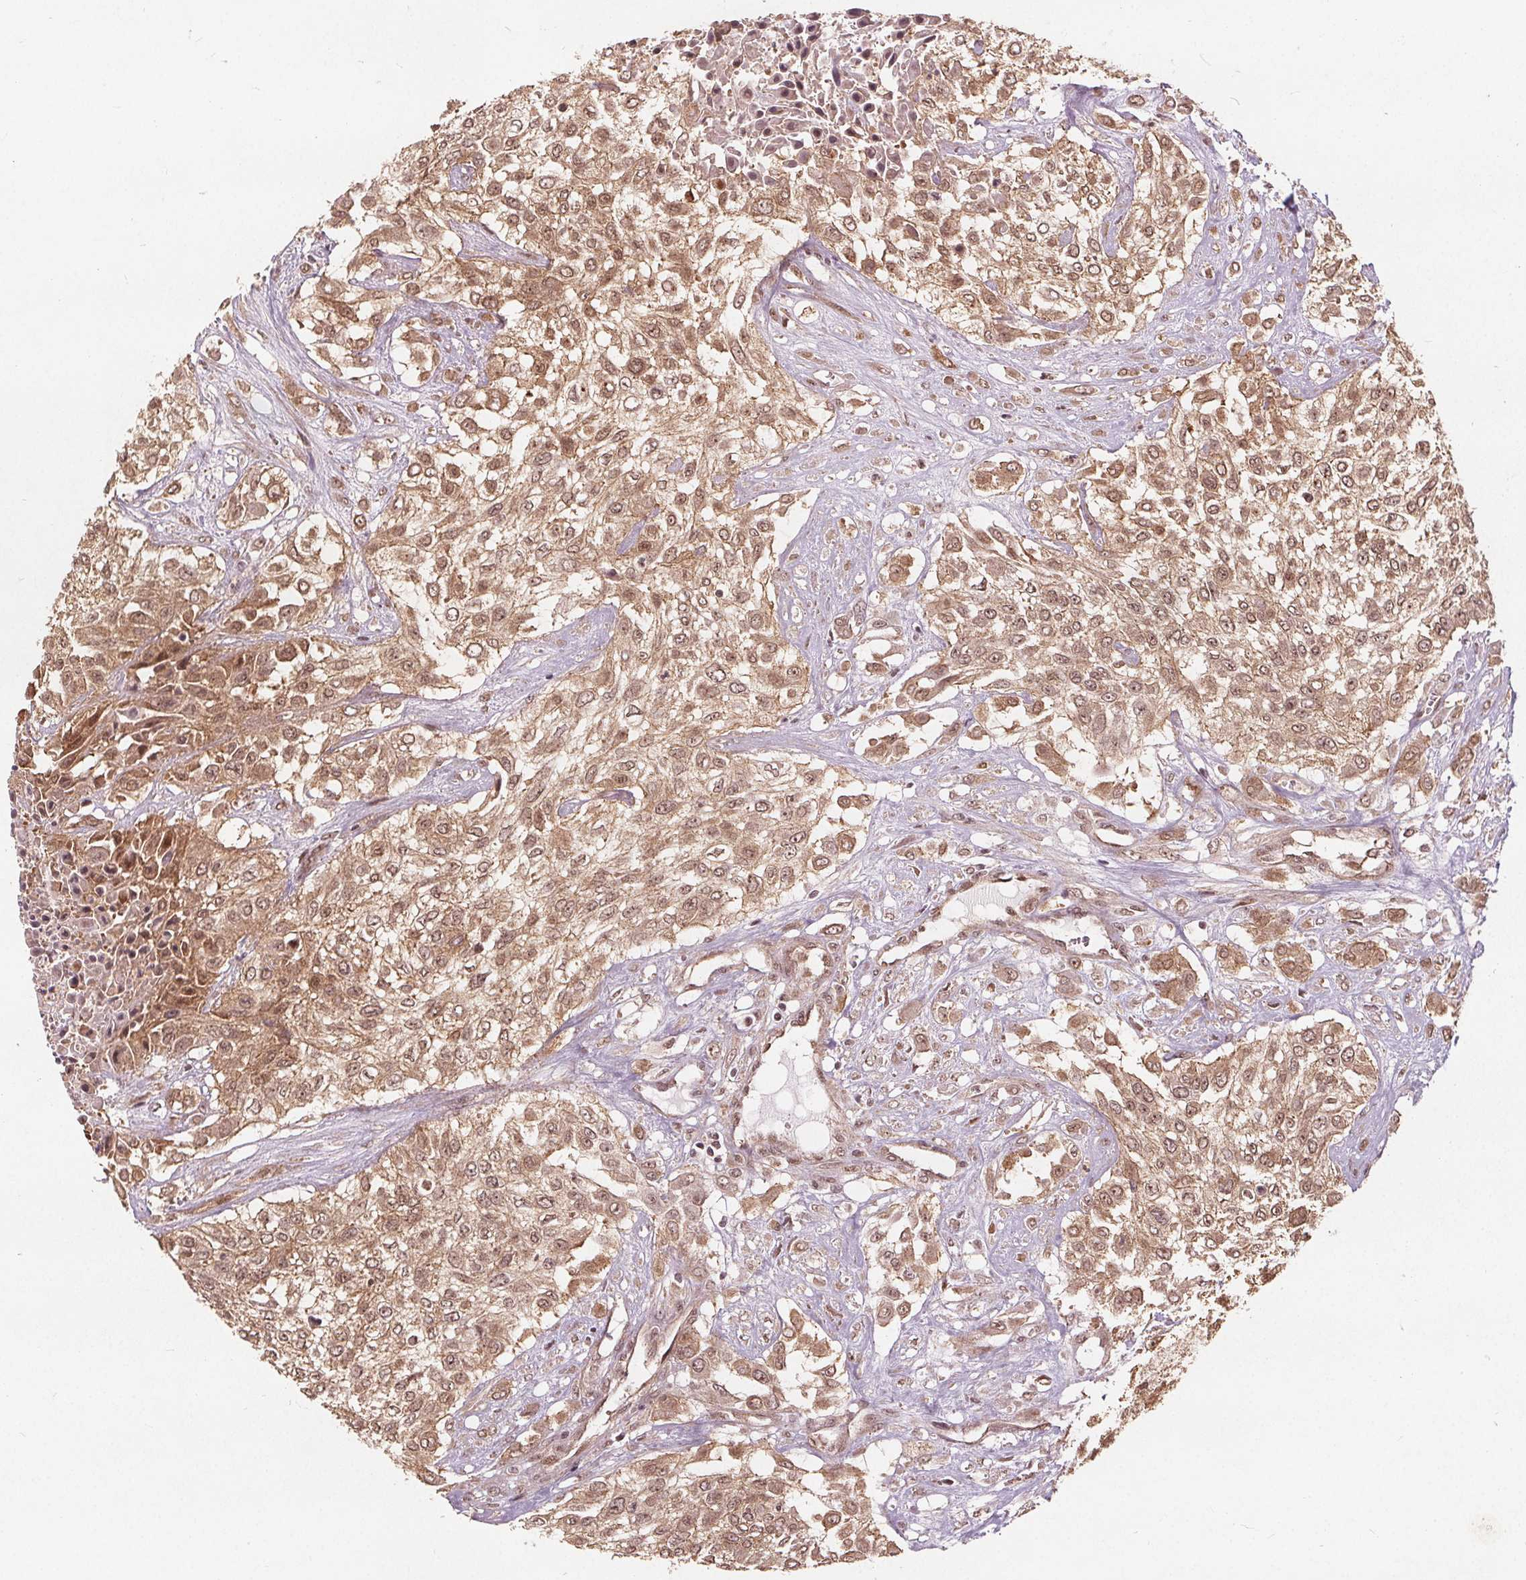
{"staining": {"intensity": "moderate", "quantity": ">75%", "location": "cytoplasmic/membranous,nuclear"}, "tissue": "urothelial cancer", "cell_type": "Tumor cells", "image_type": "cancer", "snomed": [{"axis": "morphology", "description": "Urothelial carcinoma, High grade"}, {"axis": "topography", "description": "Urinary bladder"}], "caption": "This histopathology image demonstrates immunohistochemistry (IHC) staining of human urothelial carcinoma (high-grade), with medium moderate cytoplasmic/membranous and nuclear expression in approximately >75% of tumor cells.", "gene": "PPP1CB", "patient": {"sex": "male", "age": 57}}